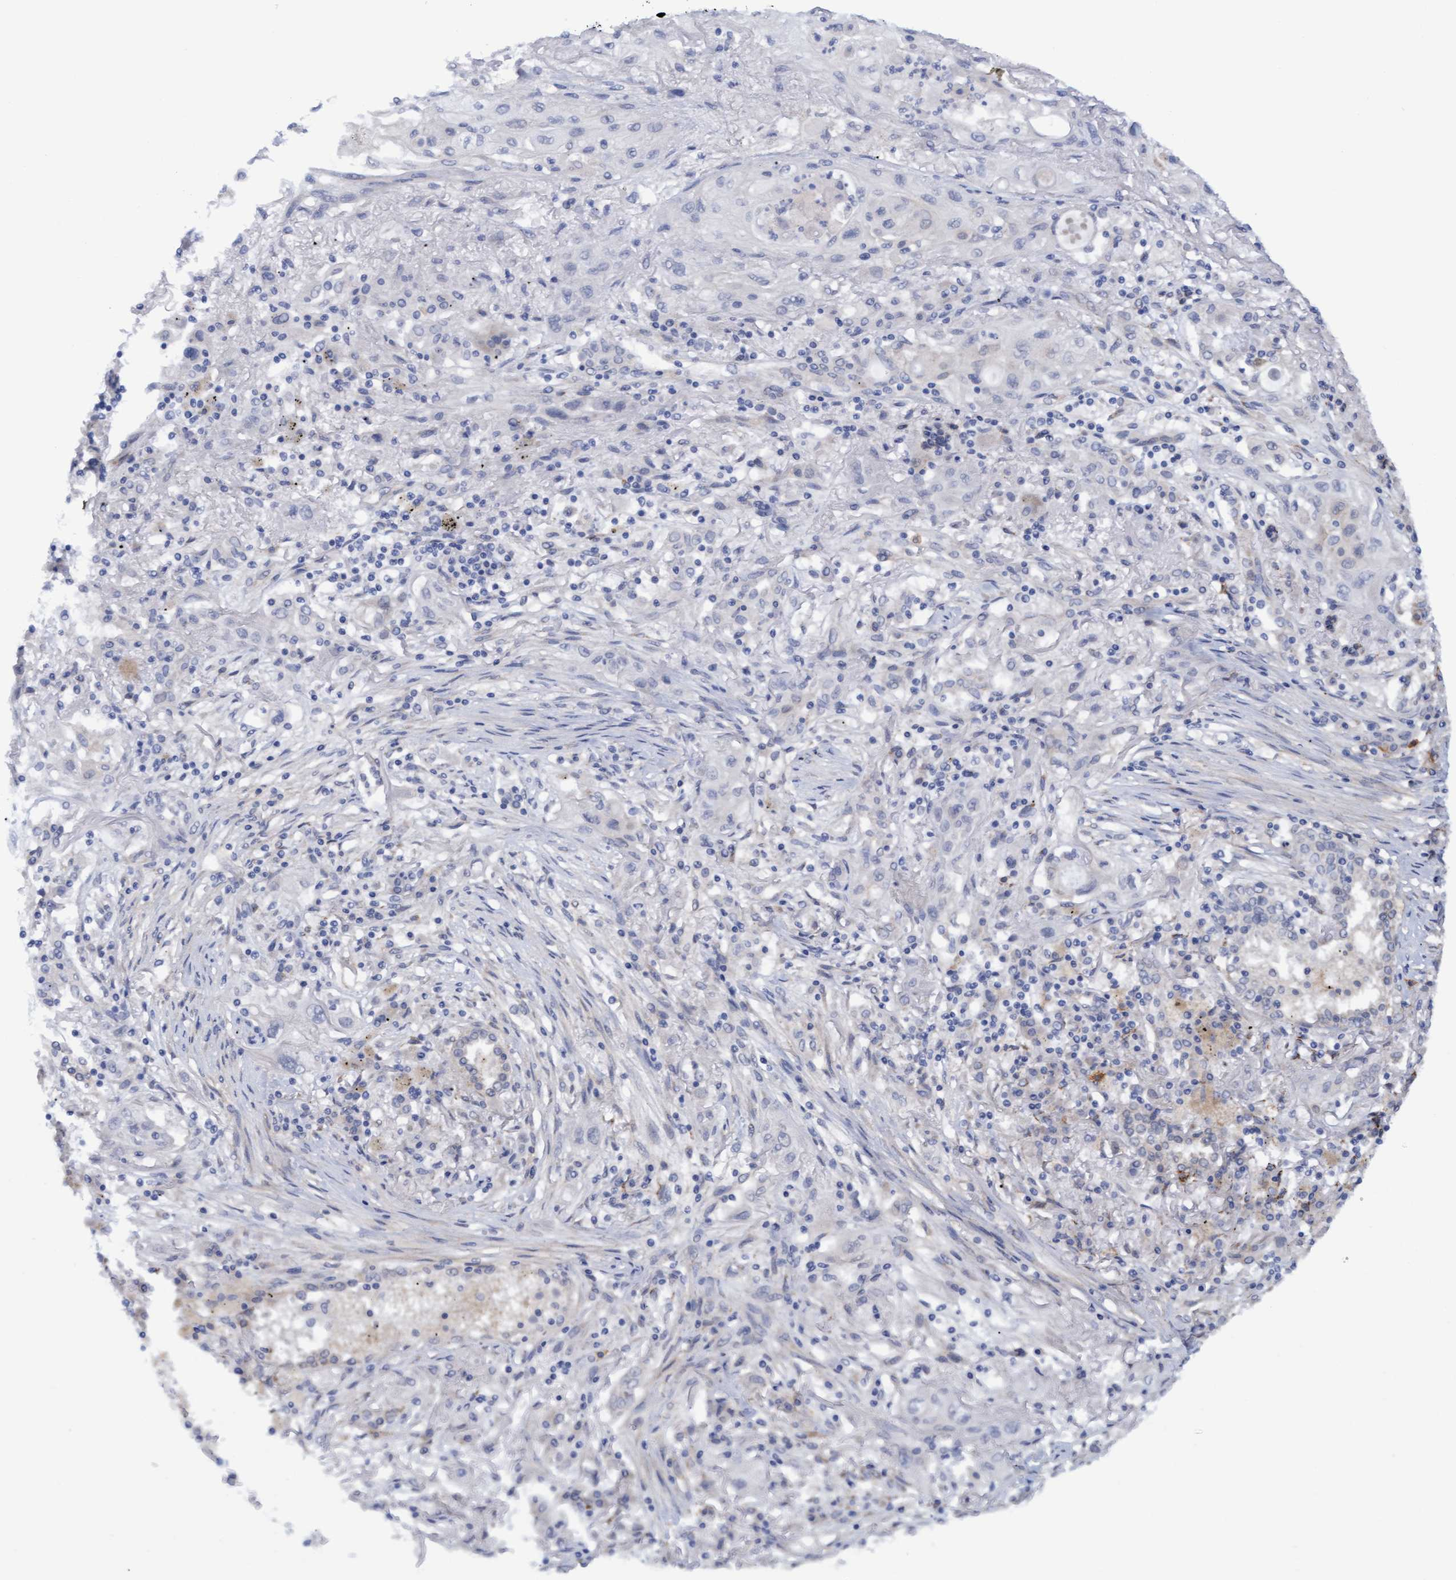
{"staining": {"intensity": "negative", "quantity": "none", "location": "none"}, "tissue": "lung cancer", "cell_type": "Tumor cells", "image_type": "cancer", "snomed": [{"axis": "morphology", "description": "Squamous cell carcinoma, NOS"}, {"axis": "topography", "description": "Lung"}], "caption": "Tumor cells are negative for brown protein staining in squamous cell carcinoma (lung).", "gene": "STXBP1", "patient": {"sex": "female", "age": 47}}